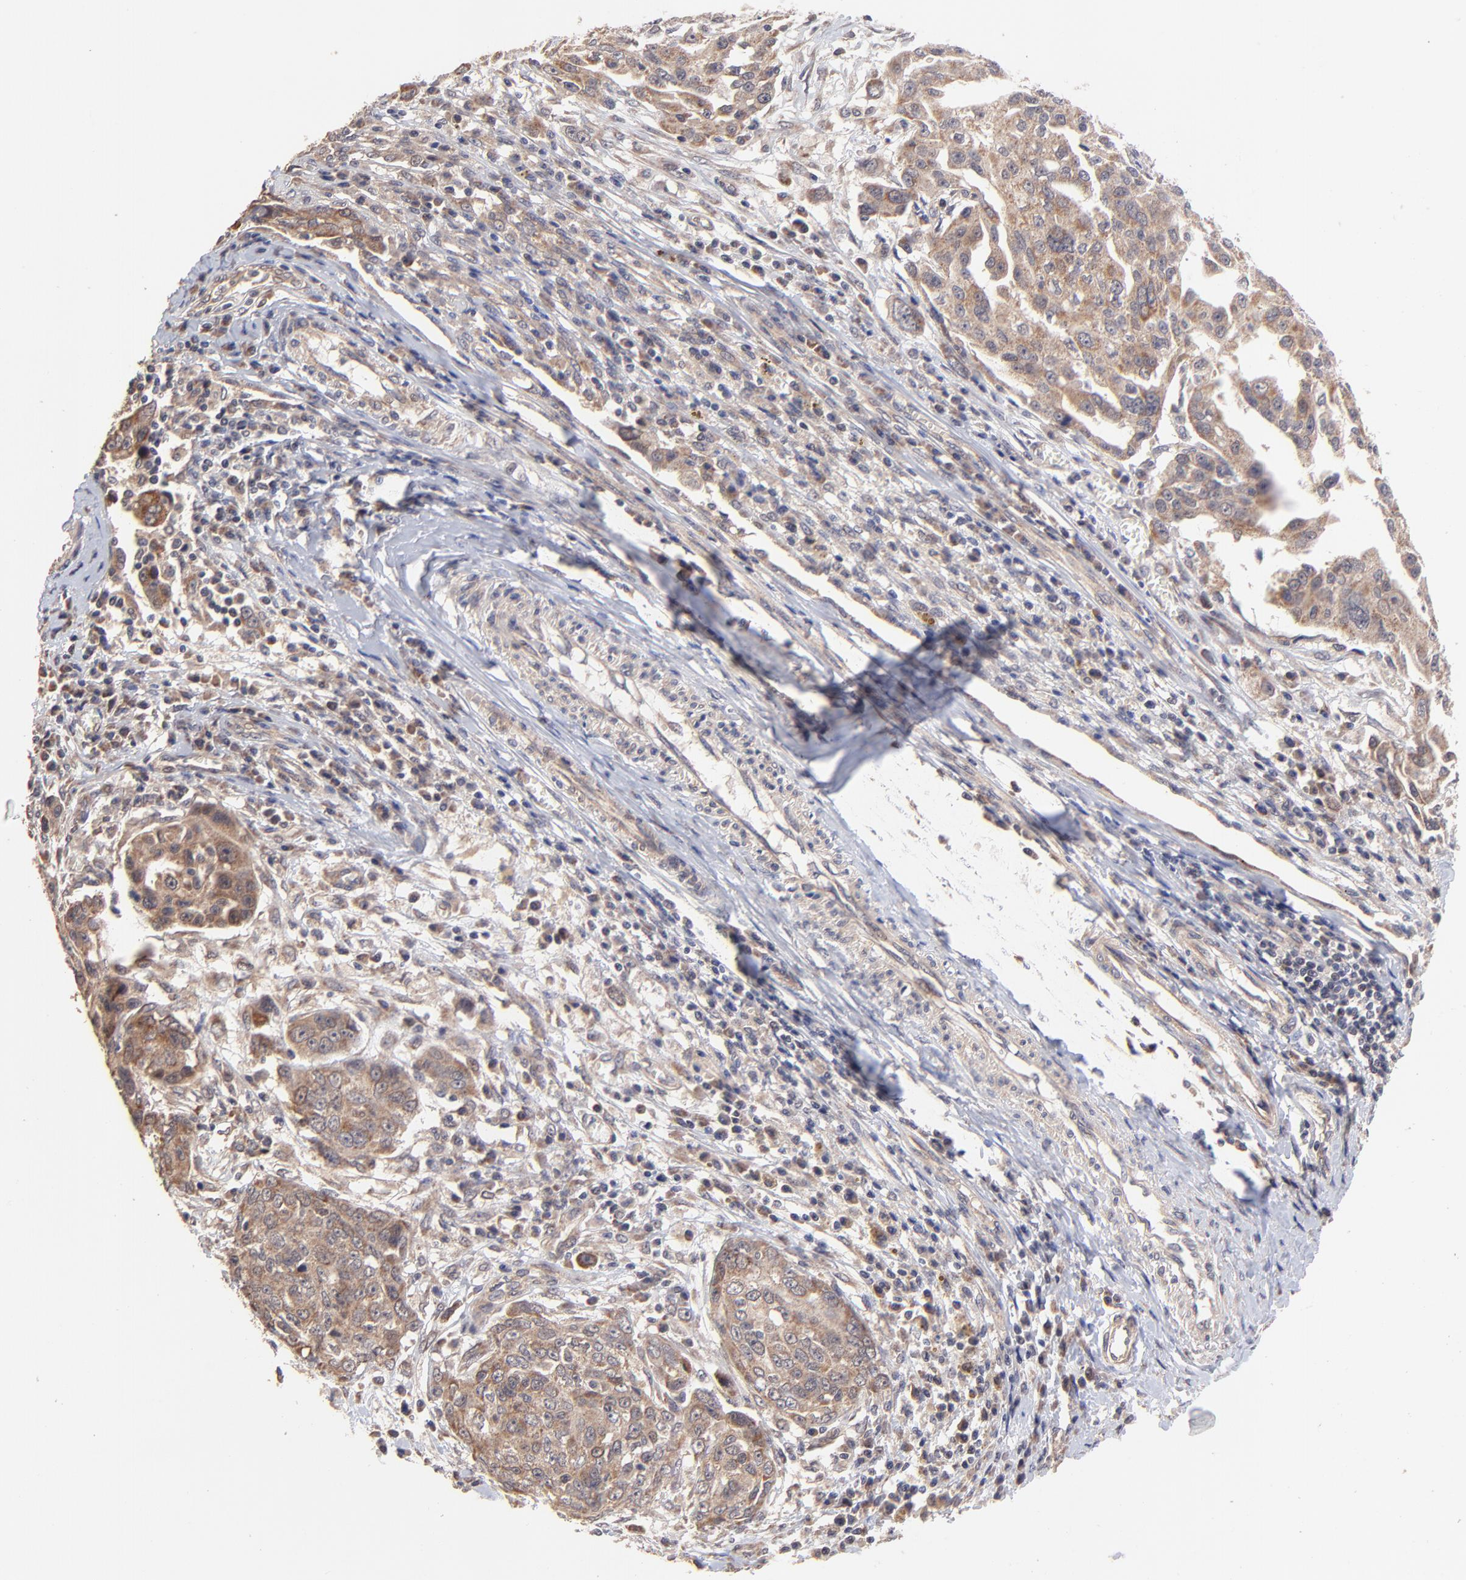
{"staining": {"intensity": "moderate", "quantity": ">75%", "location": "cytoplasmic/membranous"}, "tissue": "ovarian cancer", "cell_type": "Tumor cells", "image_type": "cancer", "snomed": [{"axis": "morphology", "description": "Carcinoma, endometroid"}, {"axis": "topography", "description": "Ovary"}], "caption": "This is a histology image of IHC staining of ovarian cancer (endometroid carcinoma), which shows moderate staining in the cytoplasmic/membranous of tumor cells.", "gene": "BAIAP2L2", "patient": {"sex": "female", "age": 75}}